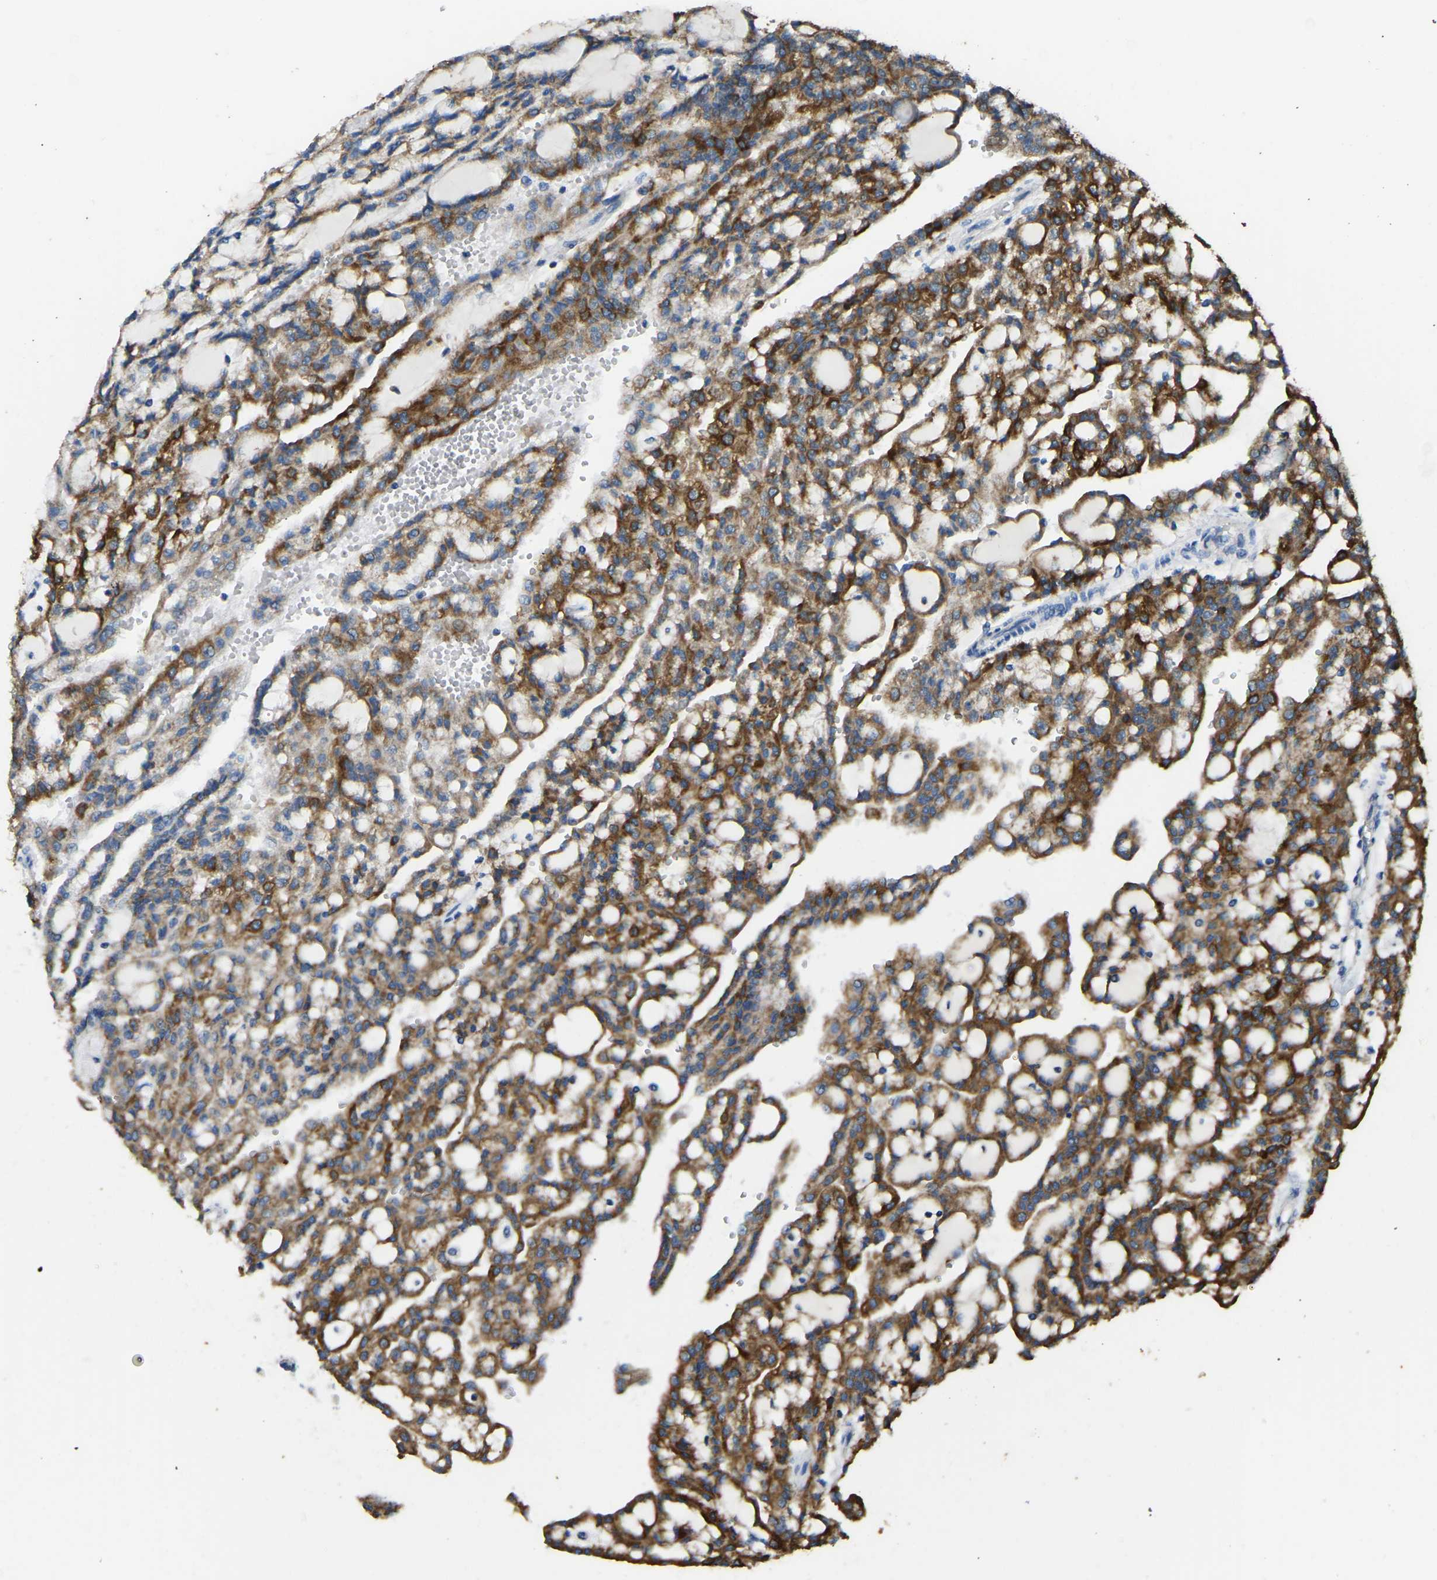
{"staining": {"intensity": "moderate", "quantity": ">75%", "location": "cytoplasmic/membranous"}, "tissue": "renal cancer", "cell_type": "Tumor cells", "image_type": "cancer", "snomed": [{"axis": "morphology", "description": "Adenocarcinoma, NOS"}, {"axis": "topography", "description": "Kidney"}], "caption": "Adenocarcinoma (renal) stained with DAB immunohistochemistry (IHC) shows medium levels of moderate cytoplasmic/membranous expression in approximately >75% of tumor cells.", "gene": "ZNF200", "patient": {"sex": "male", "age": 63}}